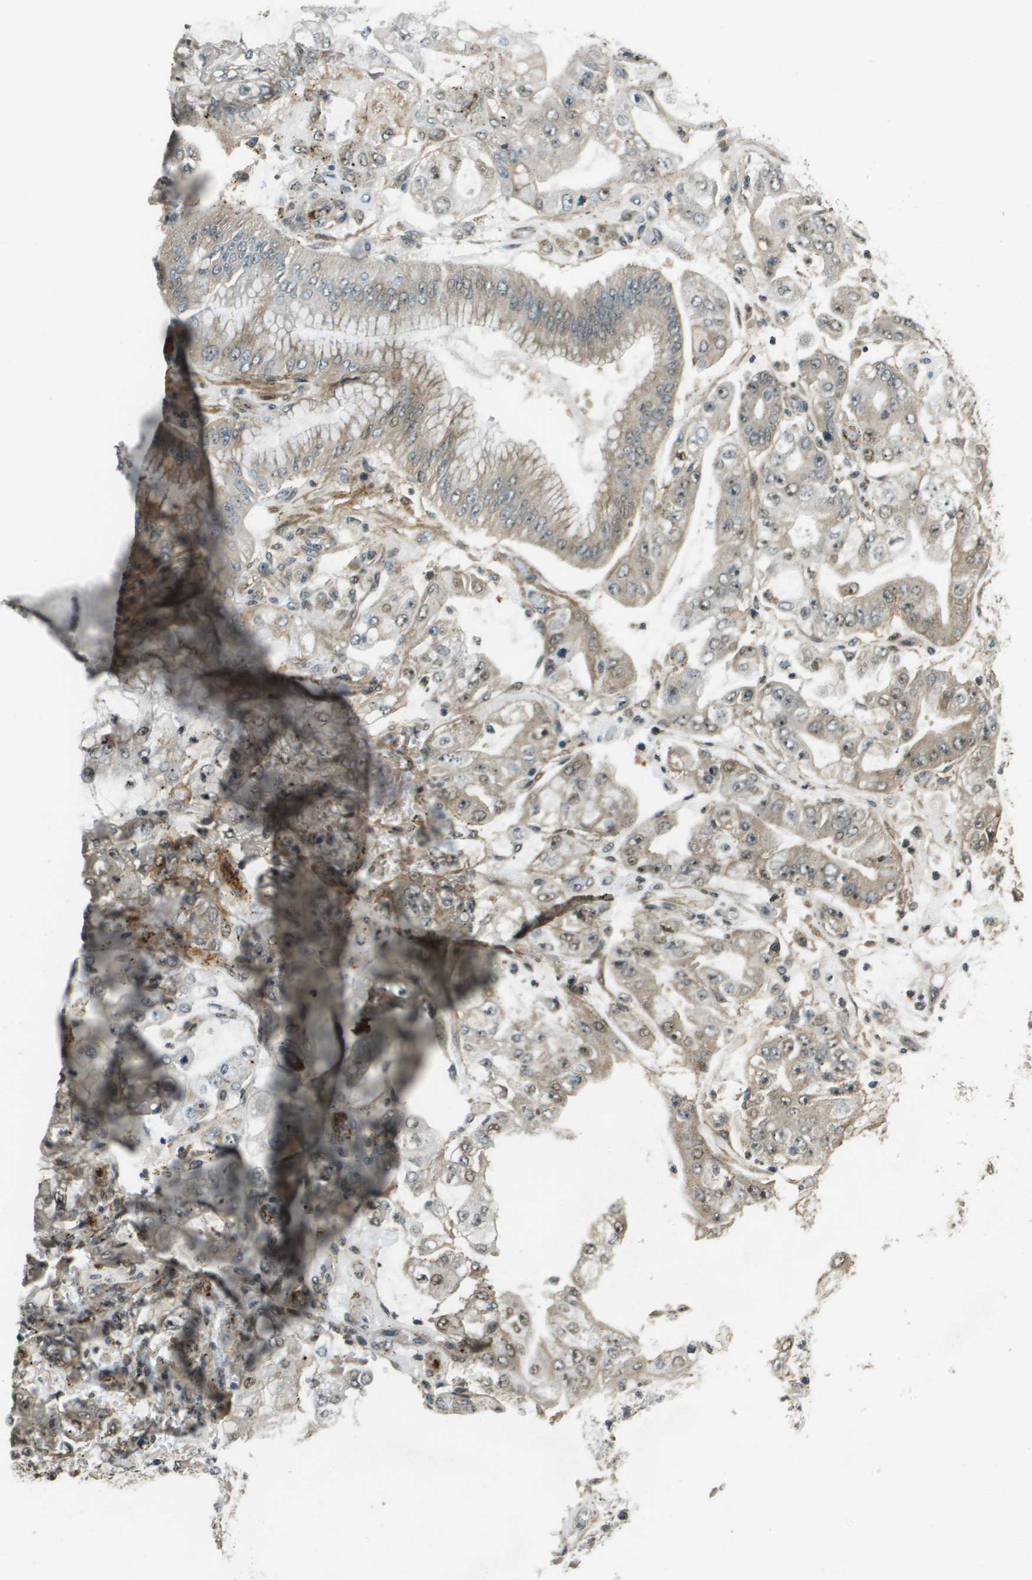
{"staining": {"intensity": "weak", "quantity": ">75%", "location": "cytoplasmic/membranous"}, "tissue": "stomach cancer", "cell_type": "Tumor cells", "image_type": "cancer", "snomed": [{"axis": "morphology", "description": "Adenocarcinoma, NOS"}, {"axis": "topography", "description": "Stomach"}], "caption": "A low amount of weak cytoplasmic/membranous positivity is identified in about >75% of tumor cells in stomach cancer (adenocarcinoma) tissue.", "gene": "SDC3", "patient": {"sex": "male", "age": 76}}